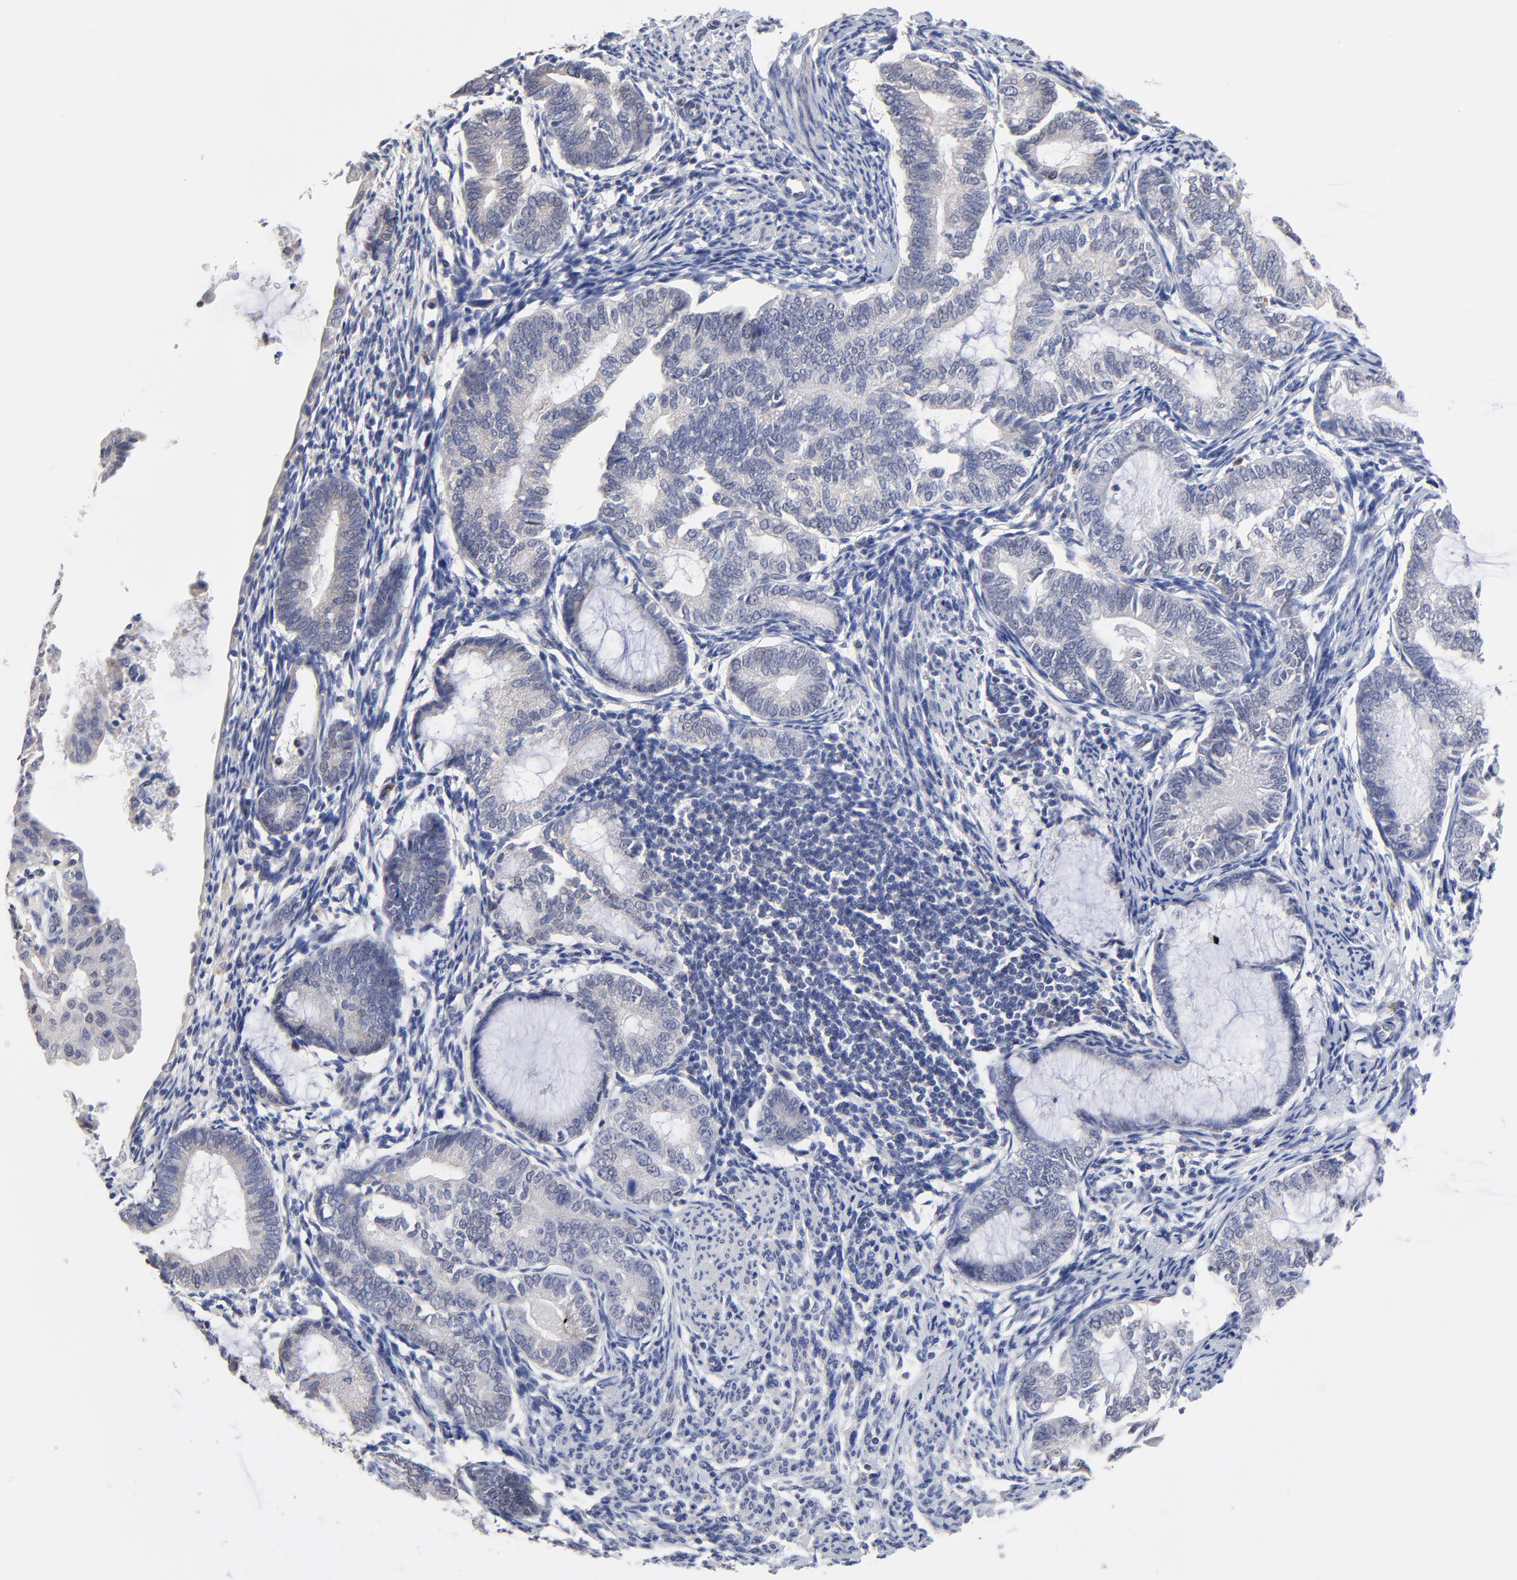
{"staining": {"intensity": "weak", "quantity": "<25%", "location": "cytoplasmic/membranous"}, "tissue": "endometrial cancer", "cell_type": "Tumor cells", "image_type": "cancer", "snomed": [{"axis": "morphology", "description": "Adenocarcinoma, NOS"}, {"axis": "topography", "description": "Endometrium"}], "caption": "Tumor cells are negative for protein expression in human endometrial cancer.", "gene": "TWNK", "patient": {"sex": "female", "age": 63}}